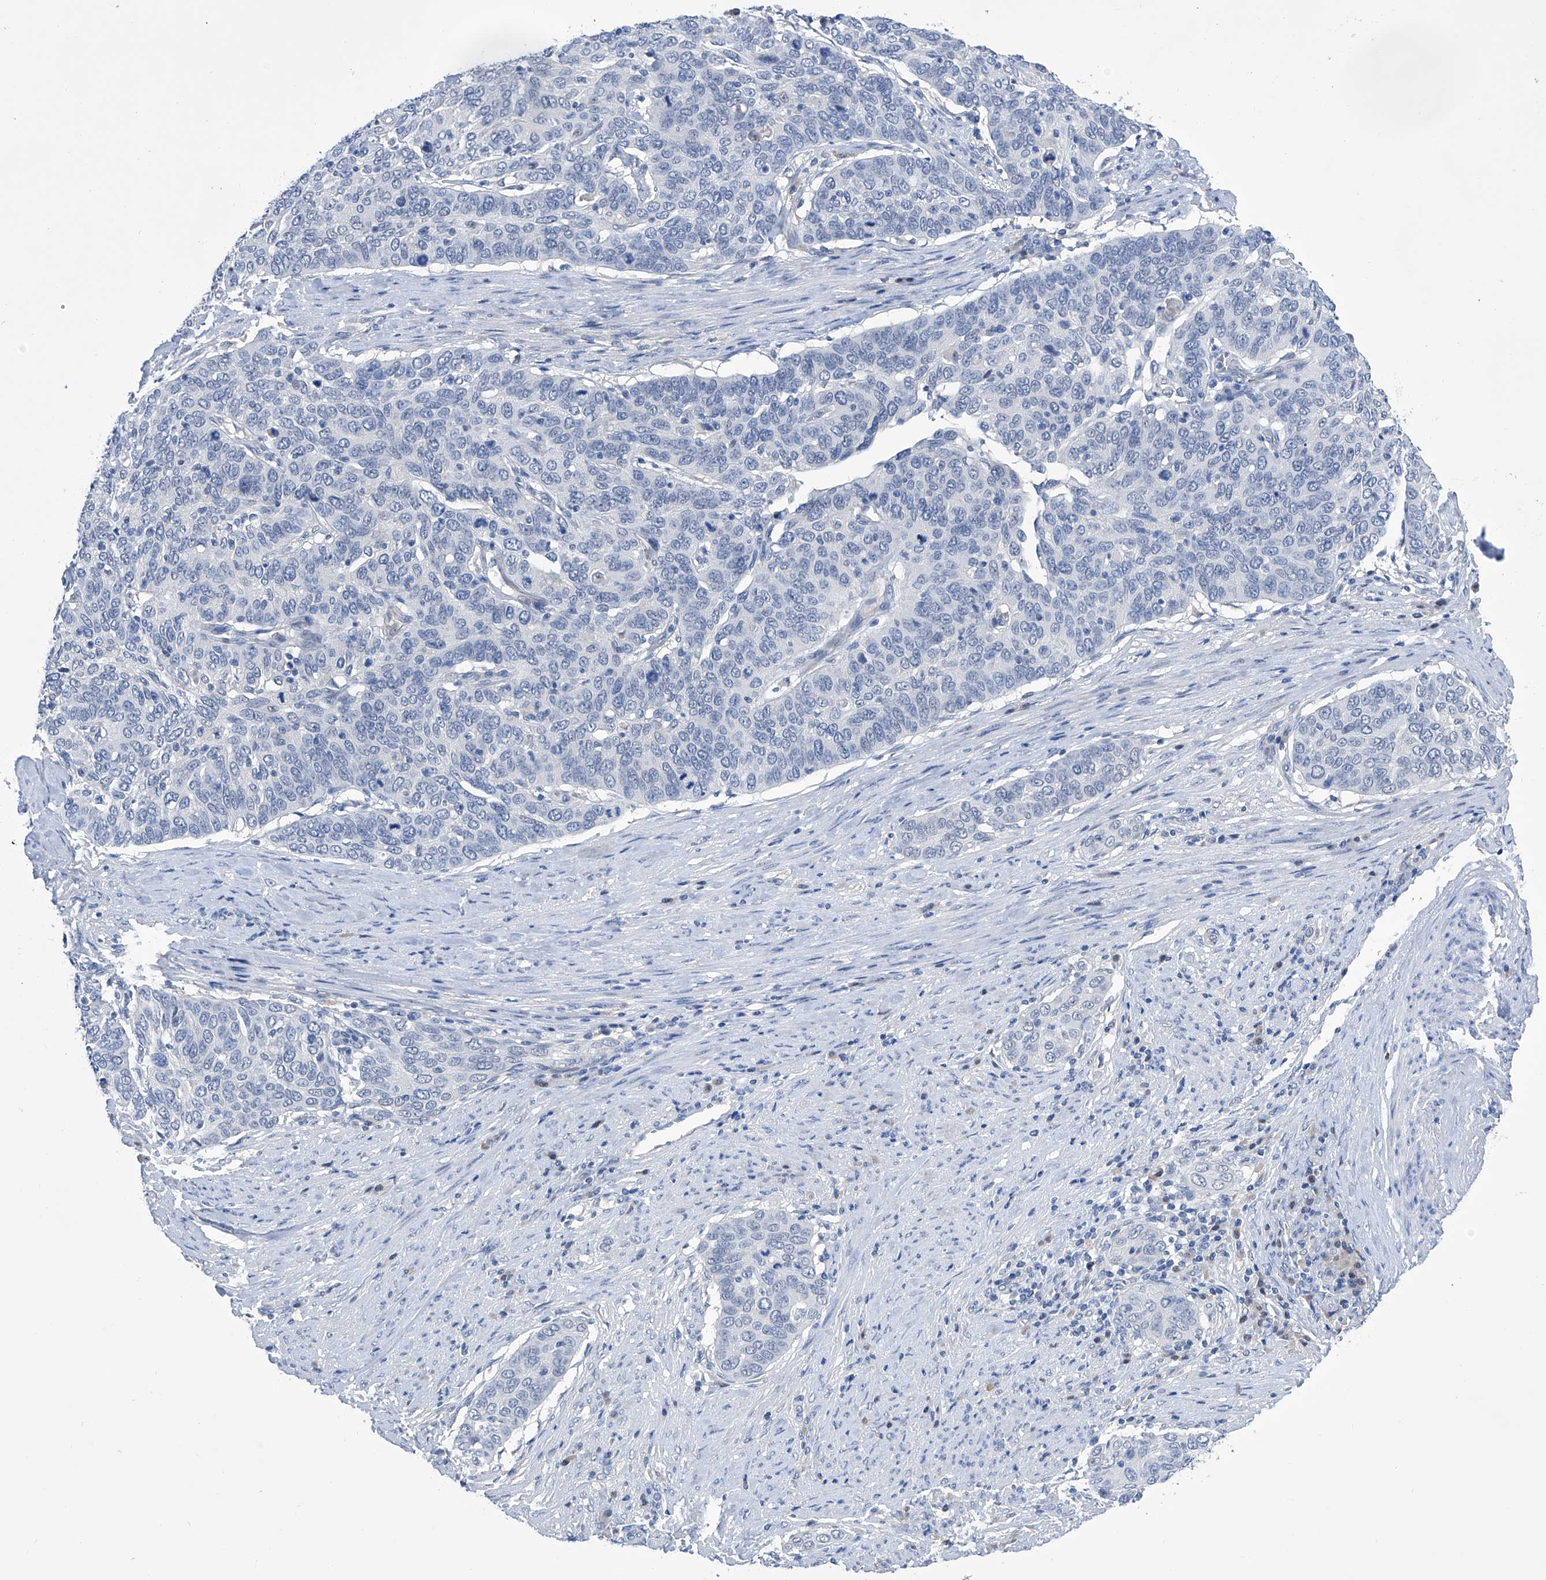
{"staining": {"intensity": "negative", "quantity": "none", "location": "none"}, "tissue": "cervical cancer", "cell_type": "Tumor cells", "image_type": "cancer", "snomed": [{"axis": "morphology", "description": "Squamous cell carcinoma, NOS"}, {"axis": "topography", "description": "Cervix"}], "caption": "A photomicrograph of human cervical squamous cell carcinoma is negative for staining in tumor cells.", "gene": "PGM3", "patient": {"sex": "female", "age": 60}}